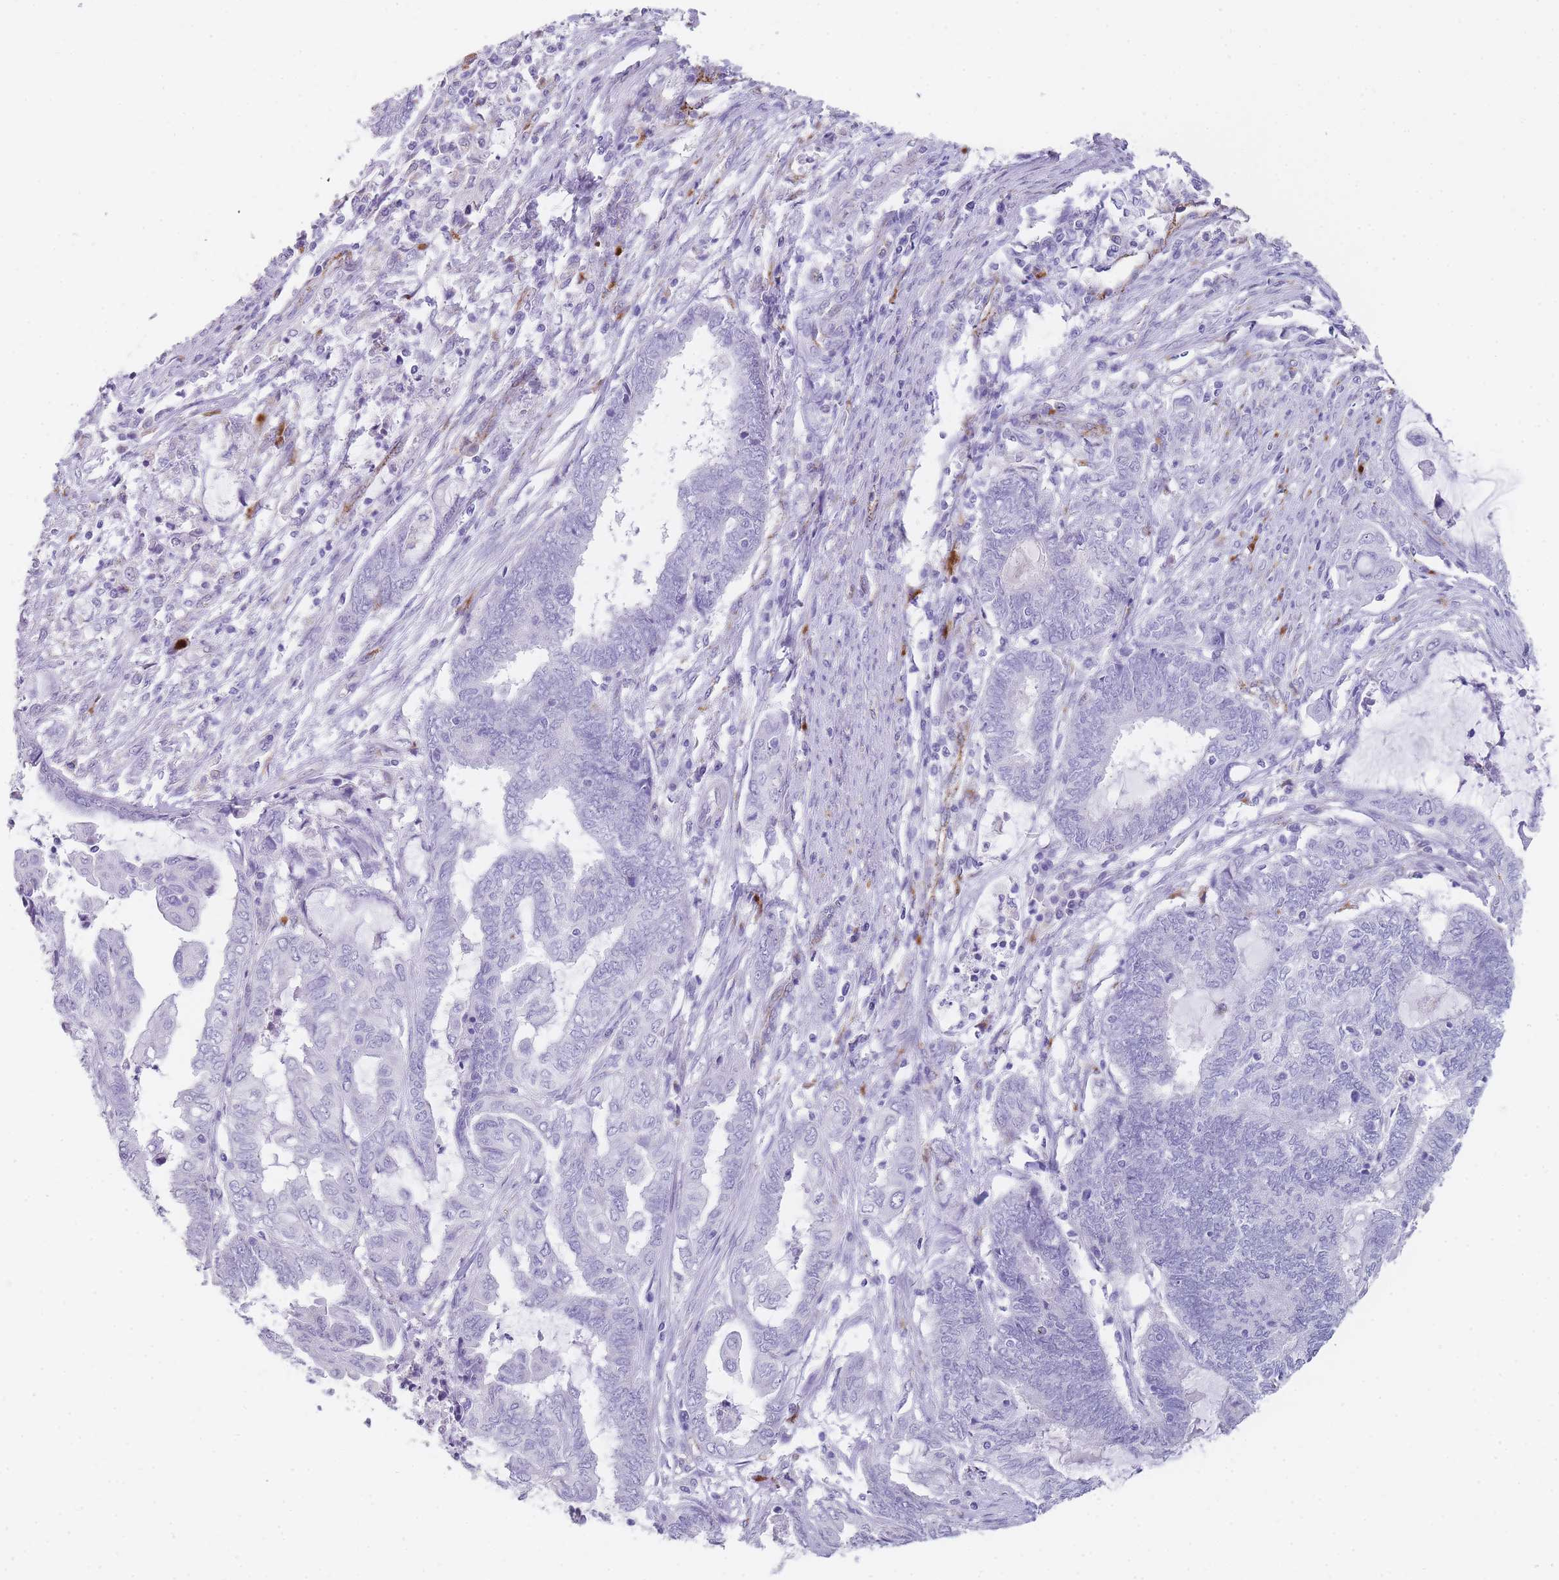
{"staining": {"intensity": "negative", "quantity": "none", "location": "none"}, "tissue": "endometrial cancer", "cell_type": "Tumor cells", "image_type": "cancer", "snomed": [{"axis": "morphology", "description": "Adenocarcinoma, NOS"}, {"axis": "topography", "description": "Uterus"}, {"axis": "topography", "description": "Endometrium"}], "caption": "DAB immunohistochemical staining of endometrial adenocarcinoma exhibits no significant expression in tumor cells. (DAB (3,3'-diaminobenzidine) immunohistochemistry (IHC) visualized using brightfield microscopy, high magnification).", "gene": "RHO", "patient": {"sex": "female", "age": 70}}